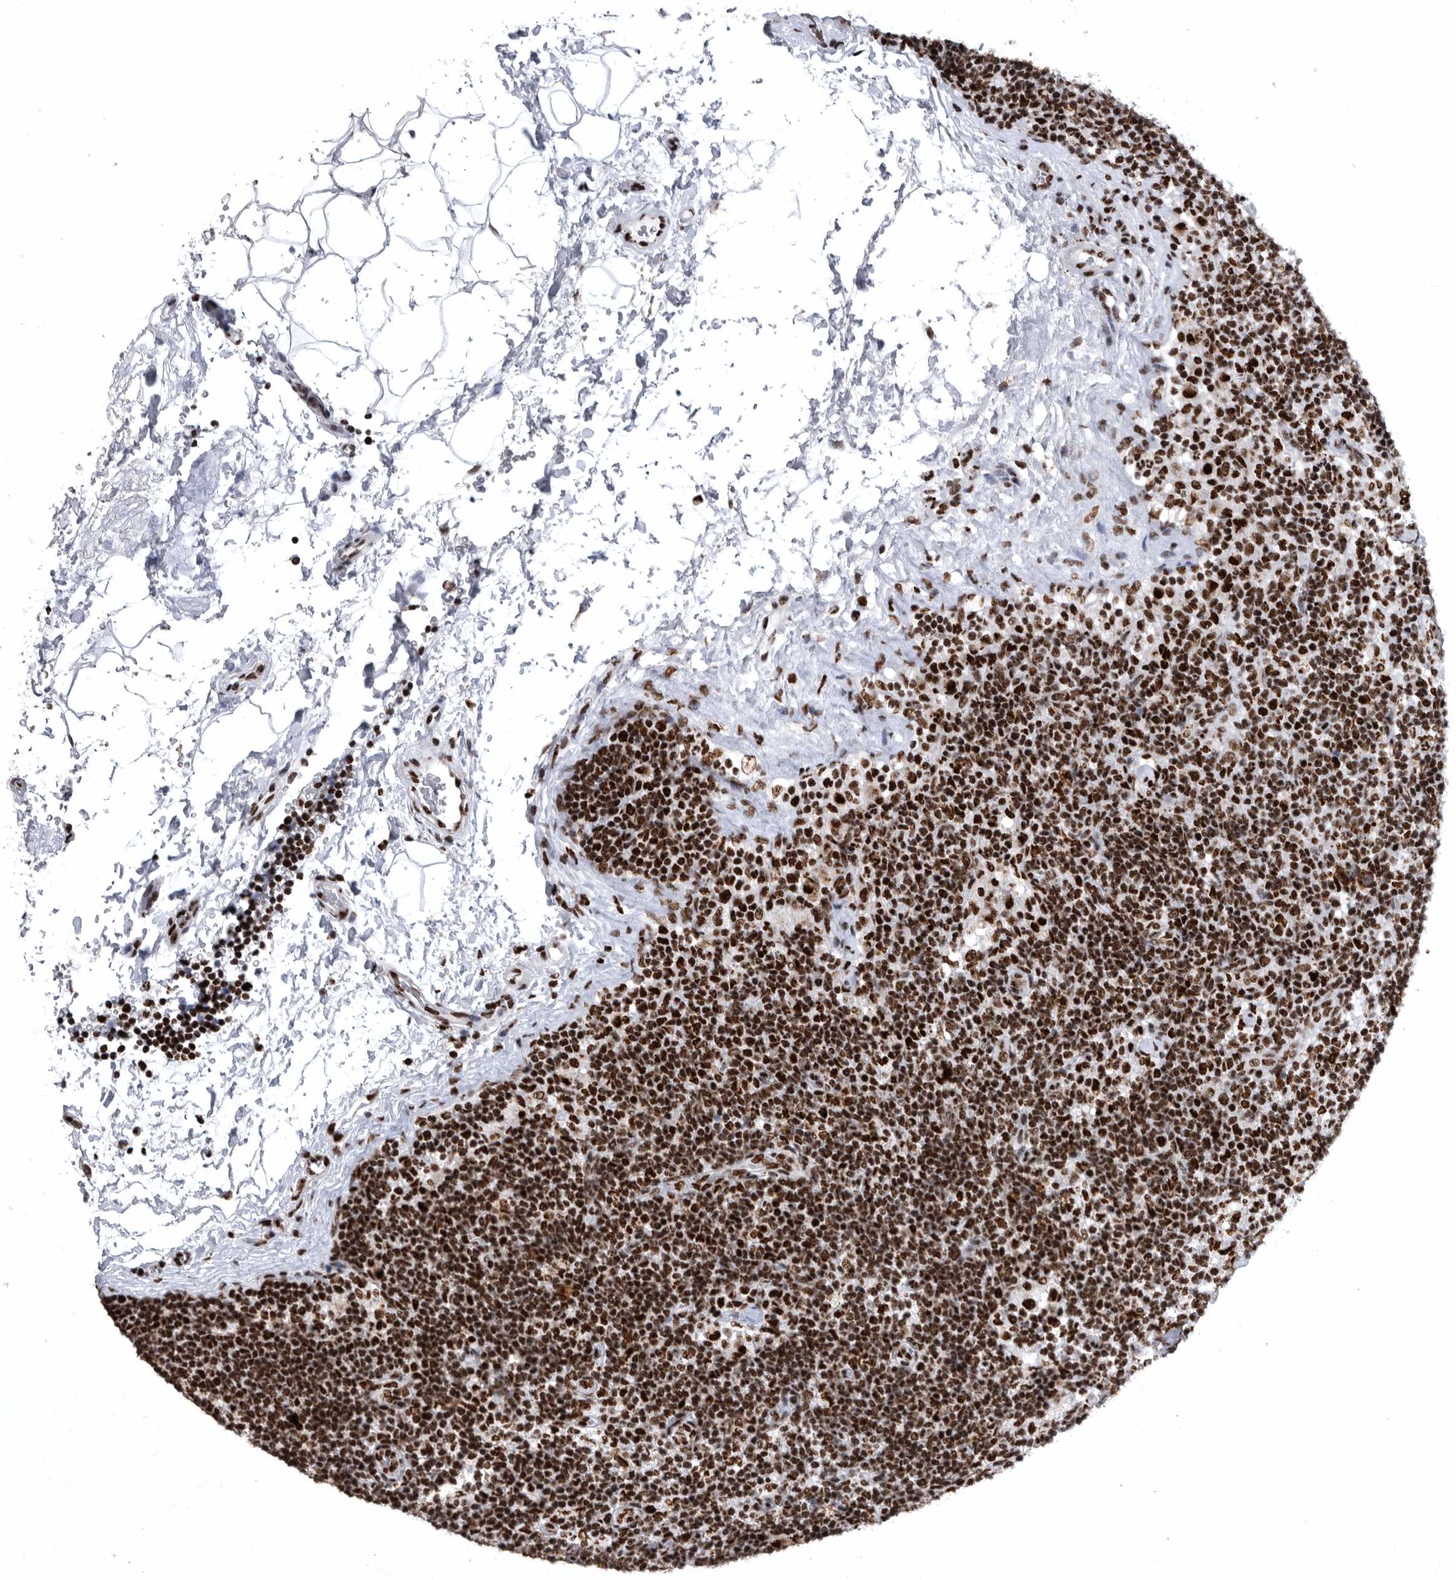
{"staining": {"intensity": "strong", "quantity": ">75%", "location": "nuclear"}, "tissue": "lymph node", "cell_type": "Germinal center cells", "image_type": "normal", "snomed": [{"axis": "morphology", "description": "Normal tissue, NOS"}, {"axis": "topography", "description": "Lymph node"}], "caption": "Lymph node was stained to show a protein in brown. There is high levels of strong nuclear expression in approximately >75% of germinal center cells. The staining was performed using DAB (3,3'-diaminobenzidine), with brown indicating positive protein expression. Nuclei are stained blue with hematoxylin.", "gene": "BCLAF1", "patient": {"sex": "female", "age": 22}}